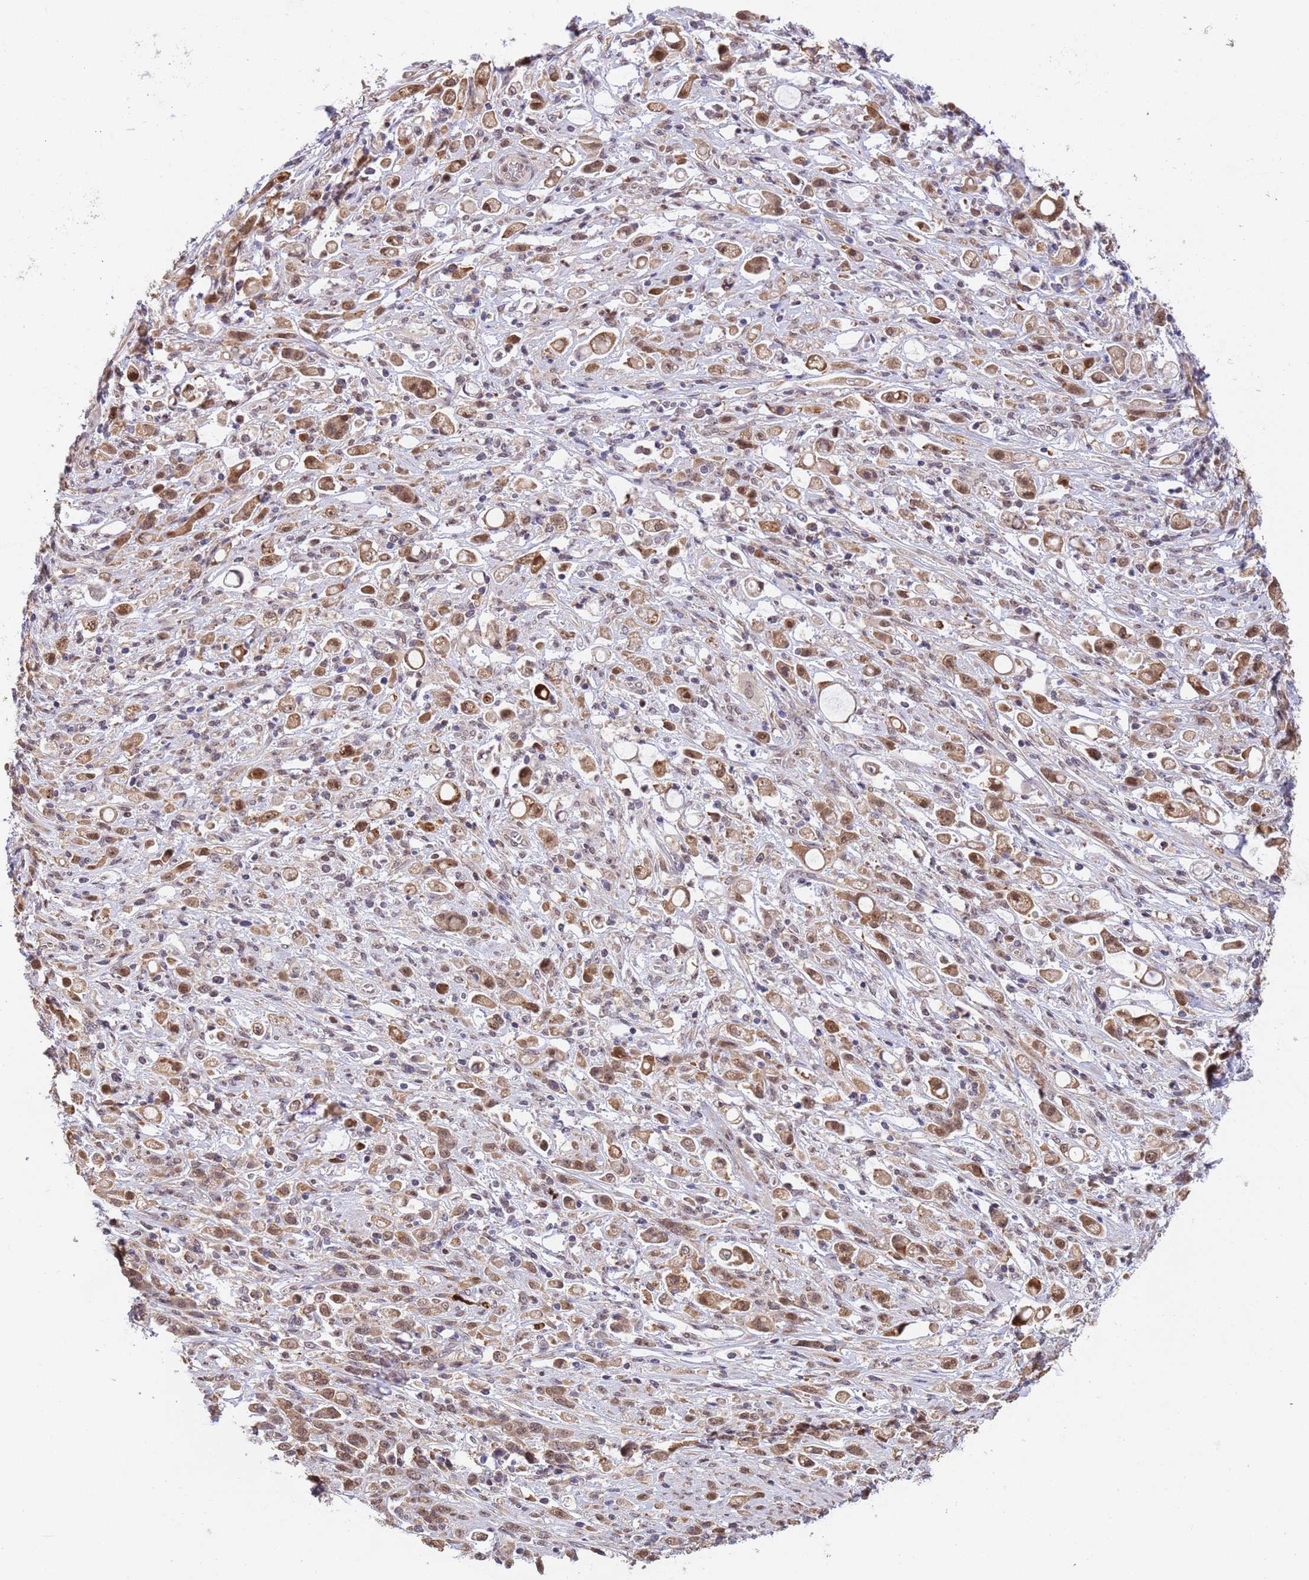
{"staining": {"intensity": "moderate", "quantity": ">75%", "location": "cytoplasmic/membranous,nuclear"}, "tissue": "stomach cancer", "cell_type": "Tumor cells", "image_type": "cancer", "snomed": [{"axis": "morphology", "description": "Adenocarcinoma, NOS"}, {"axis": "topography", "description": "Stomach"}], "caption": "About >75% of tumor cells in adenocarcinoma (stomach) show moderate cytoplasmic/membranous and nuclear protein expression as visualized by brown immunohistochemical staining.", "gene": "ZBTB5", "patient": {"sex": "female", "age": 60}}